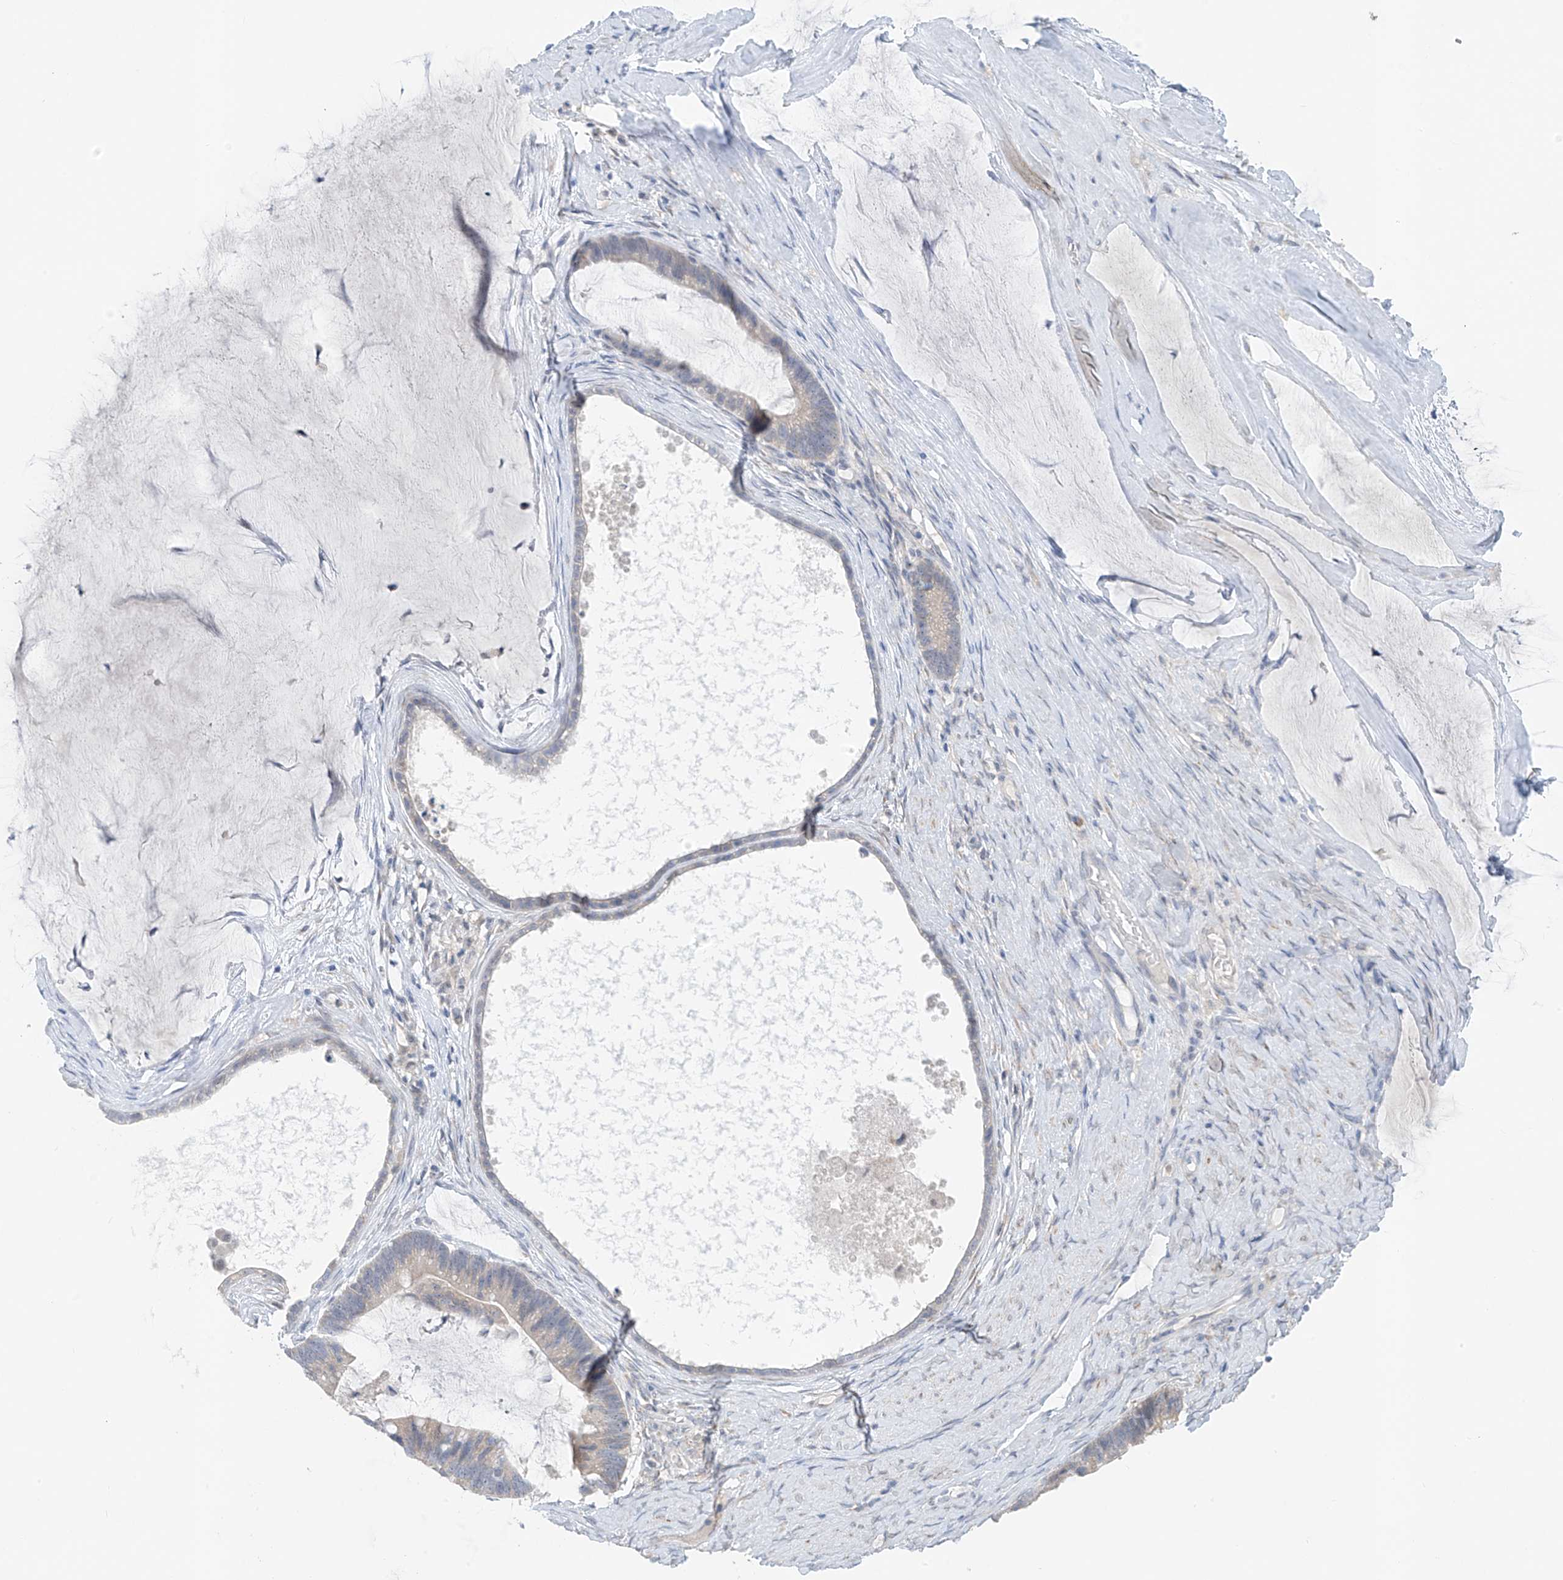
{"staining": {"intensity": "negative", "quantity": "none", "location": "none"}, "tissue": "ovarian cancer", "cell_type": "Tumor cells", "image_type": "cancer", "snomed": [{"axis": "morphology", "description": "Cystadenocarcinoma, mucinous, NOS"}, {"axis": "topography", "description": "Ovary"}], "caption": "IHC of human ovarian cancer shows no positivity in tumor cells.", "gene": "CYP4V2", "patient": {"sex": "female", "age": 61}}